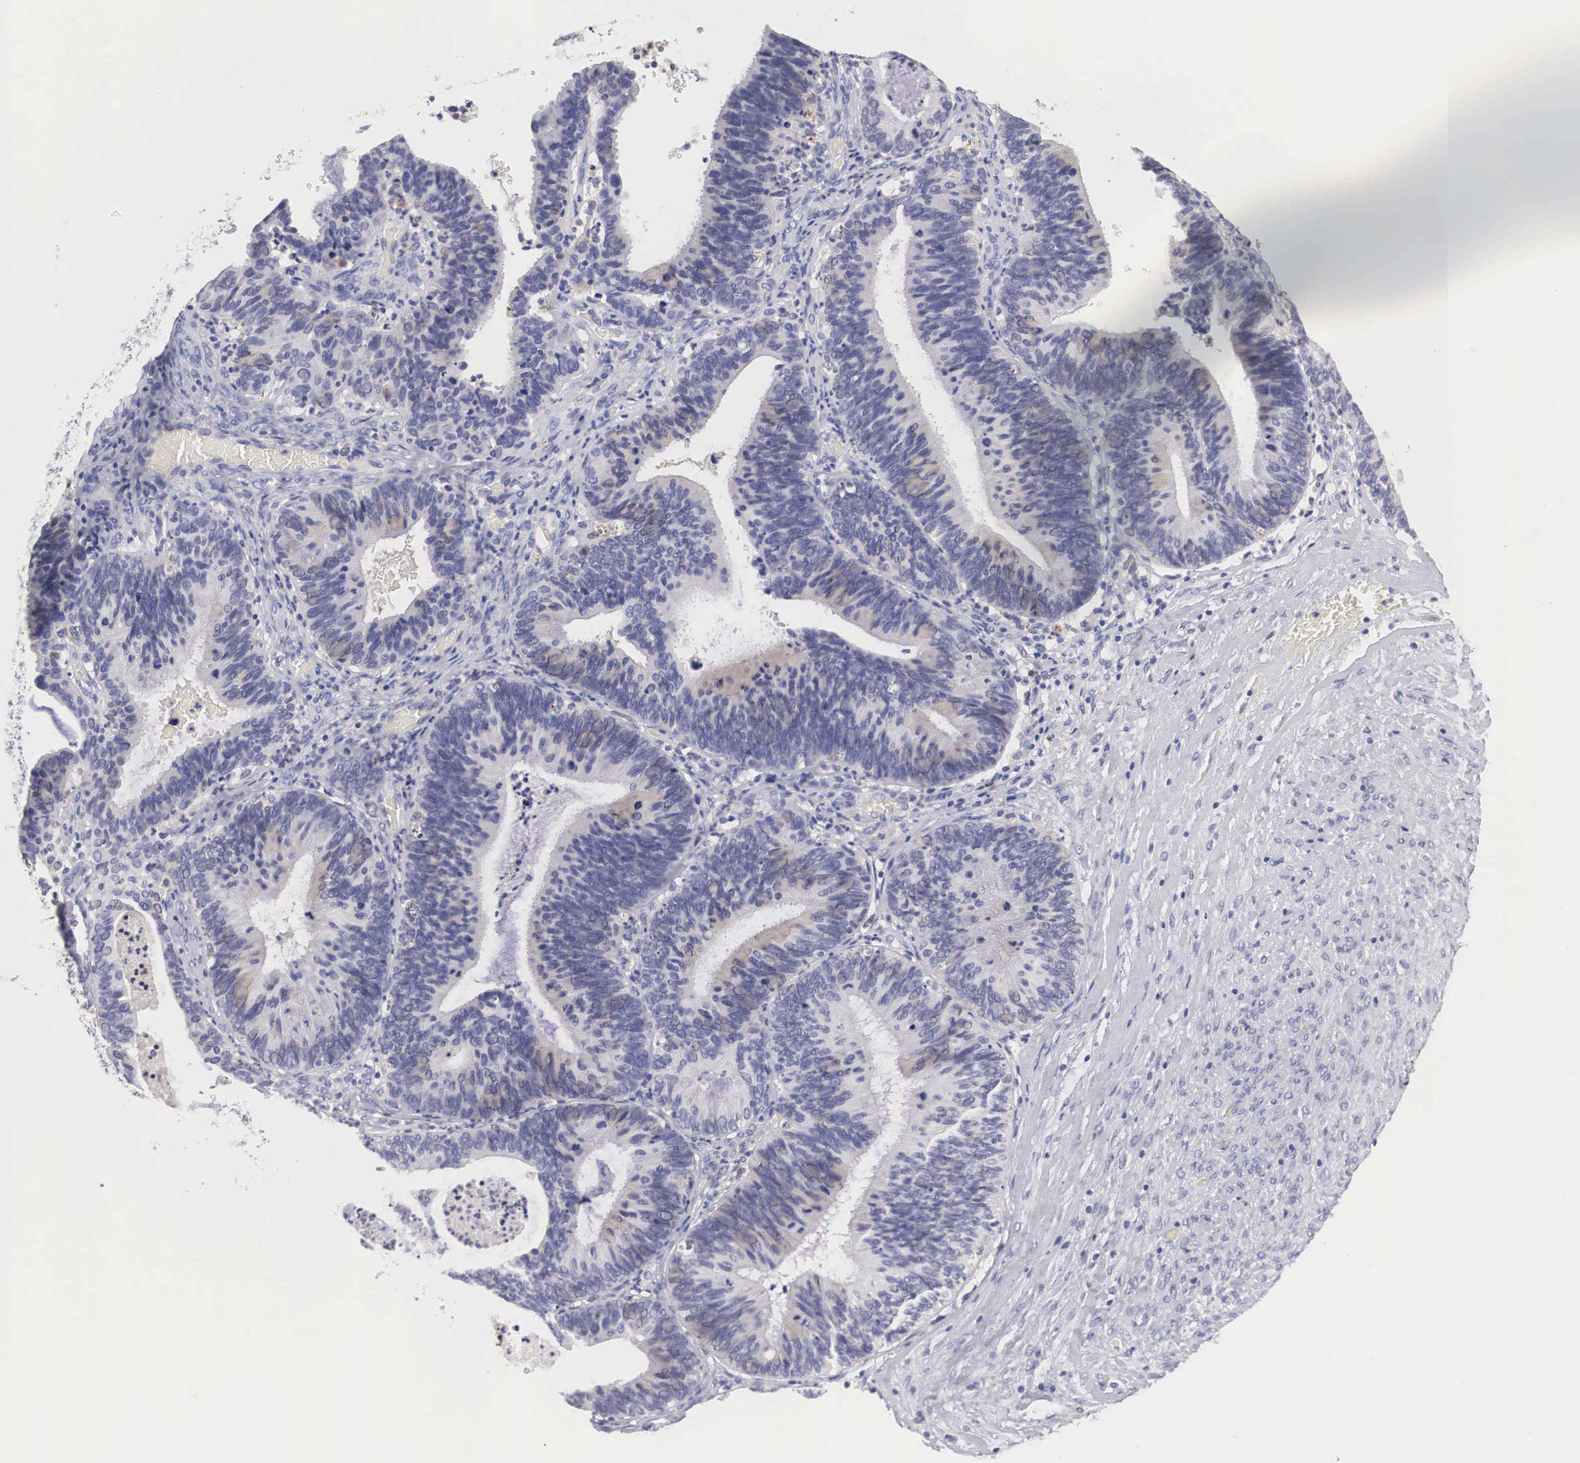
{"staining": {"intensity": "weak", "quantity": "<25%", "location": "cytoplasmic/membranous"}, "tissue": "ovarian cancer", "cell_type": "Tumor cells", "image_type": "cancer", "snomed": [{"axis": "morphology", "description": "Carcinoma, endometroid"}, {"axis": "topography", "description": "Ovary"}], "caption": "IHC histopathology image of human ovarian cancer stained for a protein (brown), which shows no expression in tumor cells. Brightfield microscopy of immunohistochemistry (IHC) stained with DAB (3,3'-diaminobenzidine) (brown) and hematoxylin (blue), captured at high magnification.", "gene": "ABHD4", "patient": {"sex": "female", "age": 52}}